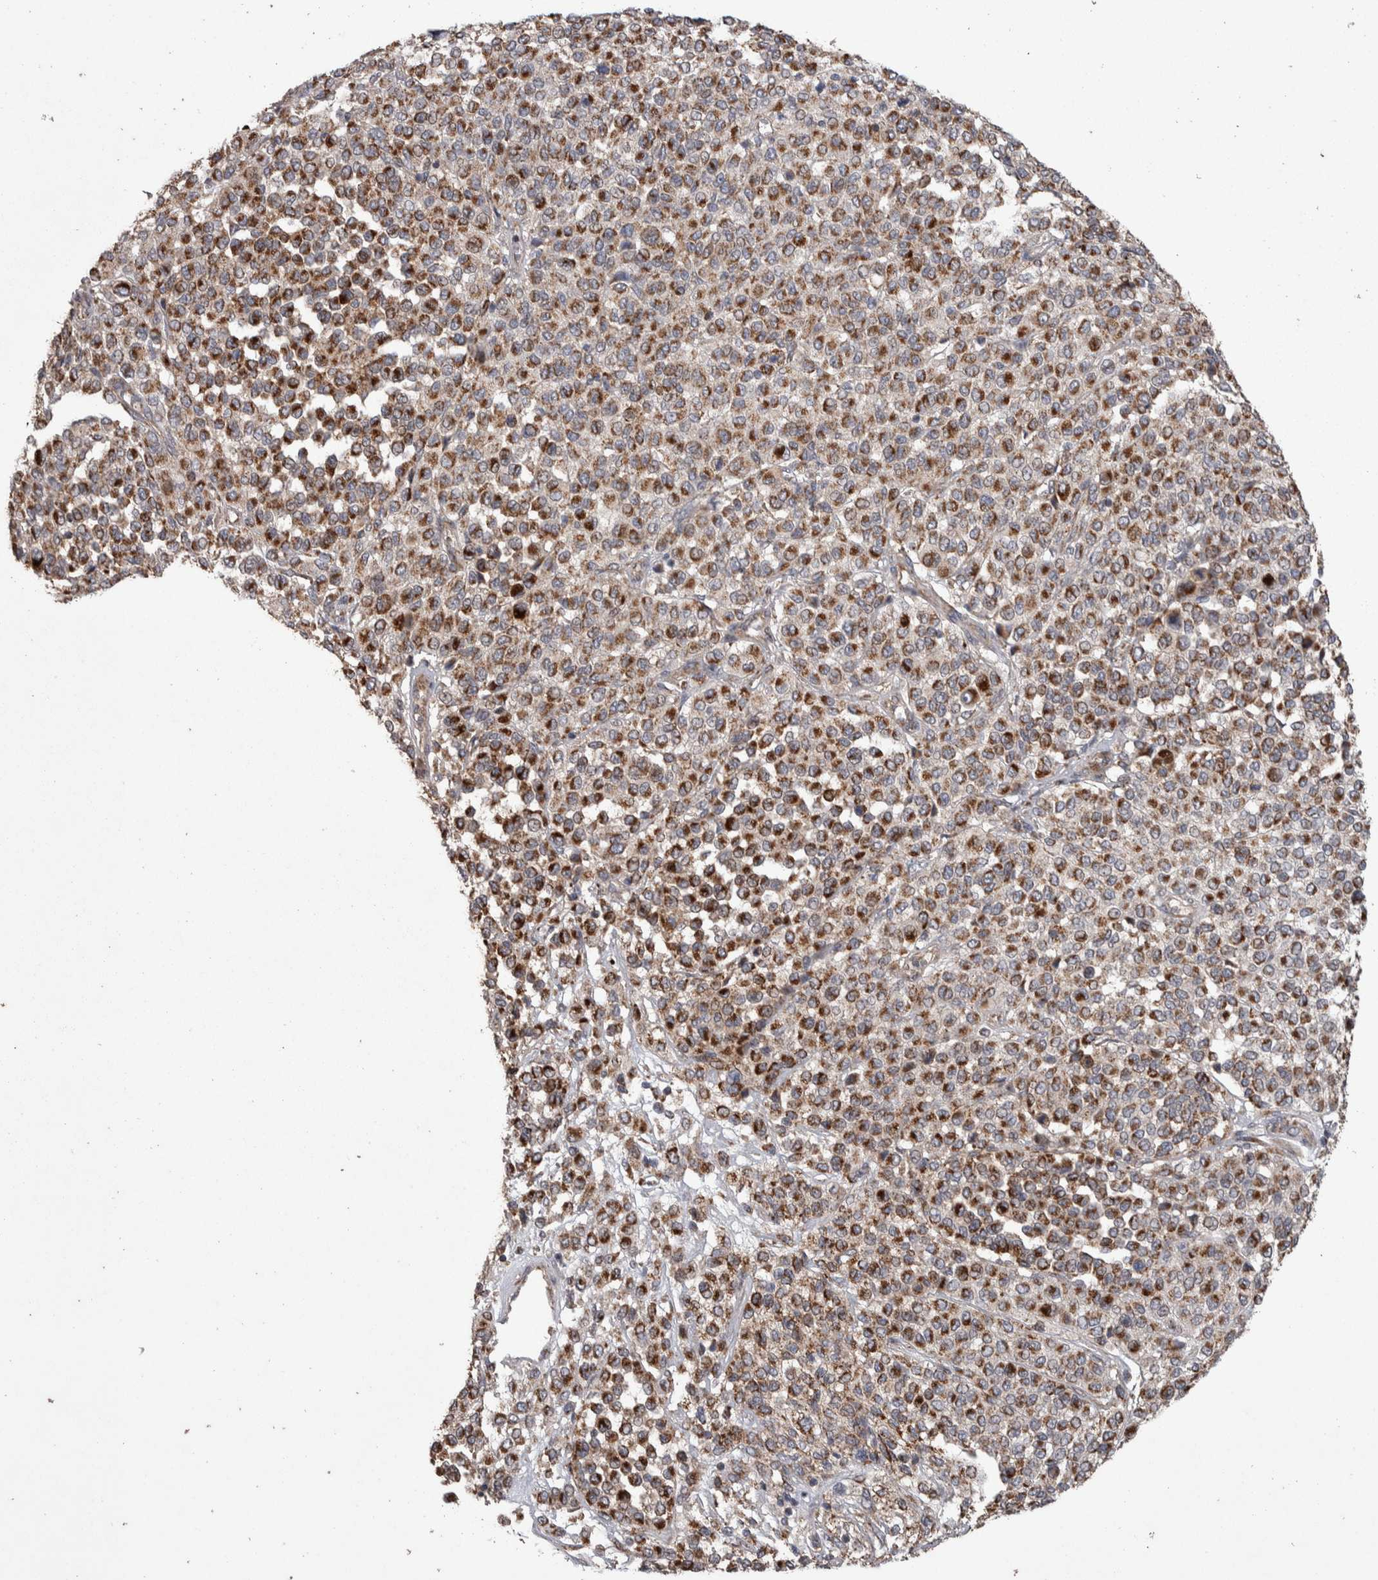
{"staining": {"intensity": "moderate", "quantity": ">75%", "location": "cytoplasmic/membranous"}, "tissue": "melanoma", "cell_type": "Tumor cells", "image_type": "cancer", "snomed": [{"axis": "morphology", "description": "Malignant melanoma, Metastatic site"}, {"axis": "topography", "description": "Pancreas"}], "caption": "Immunohistochemistry of human malignant melanoma (metastatic site) demonstrates medium levels of moderate cytoplasmic/membranous staining in approximately >75% of tumor cells.", "gene": "SCO1", "patient": {"sex": "female", "age": 30}}